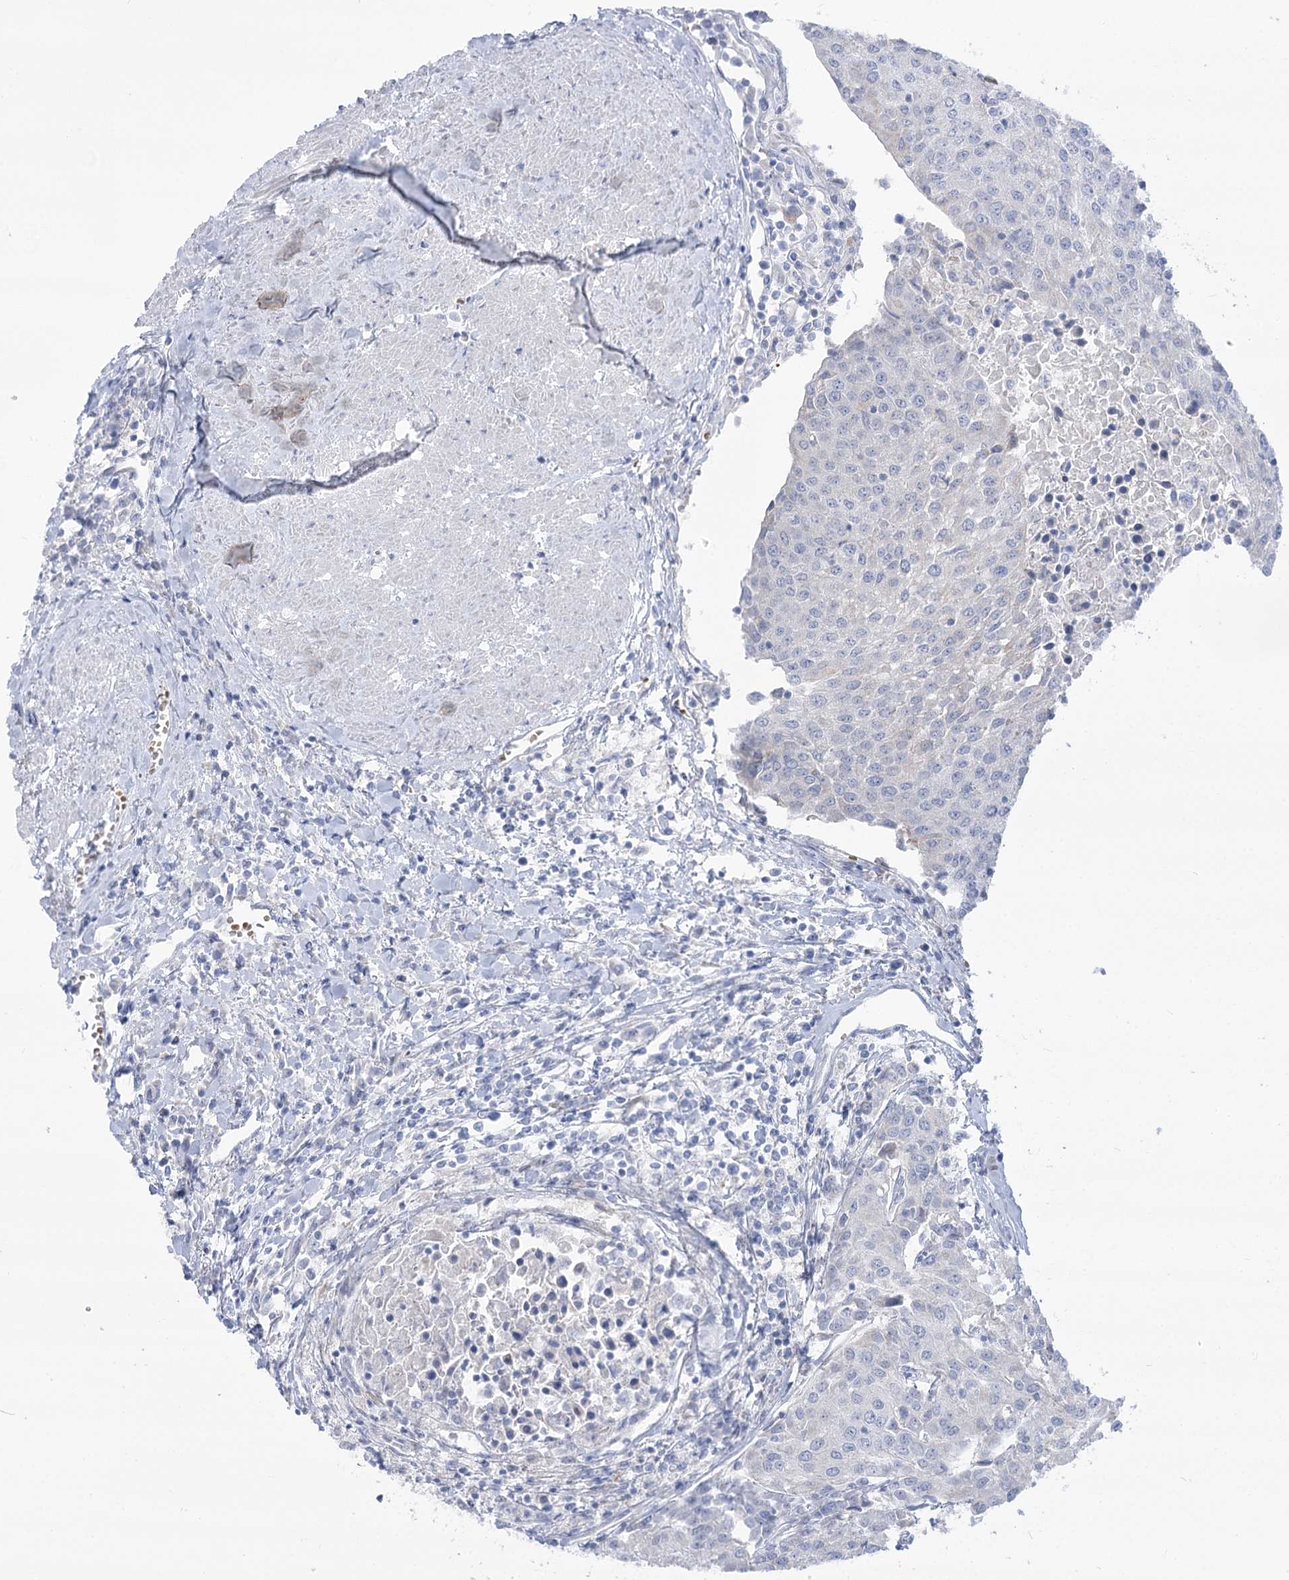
{"staining": {"intensity": "negative", "quantity": "none", "location": "none"}, "tissue": "urothelial cancer", "cell_type": "Tumor cells", "image_type": "cancer", "snomed": [{"axis": "morphology", "description": "Urothelial carcinoma, High grade"}, {"axis": "topography", "description": "Urinary bladder"}], "caption": "Human urothelial cancer stained for a protein using immunohistochemistry (IHC) exhibits no expression in tumor cells.", "gene": "SIAE", "patient": {"sex": "female", "age": 85}}